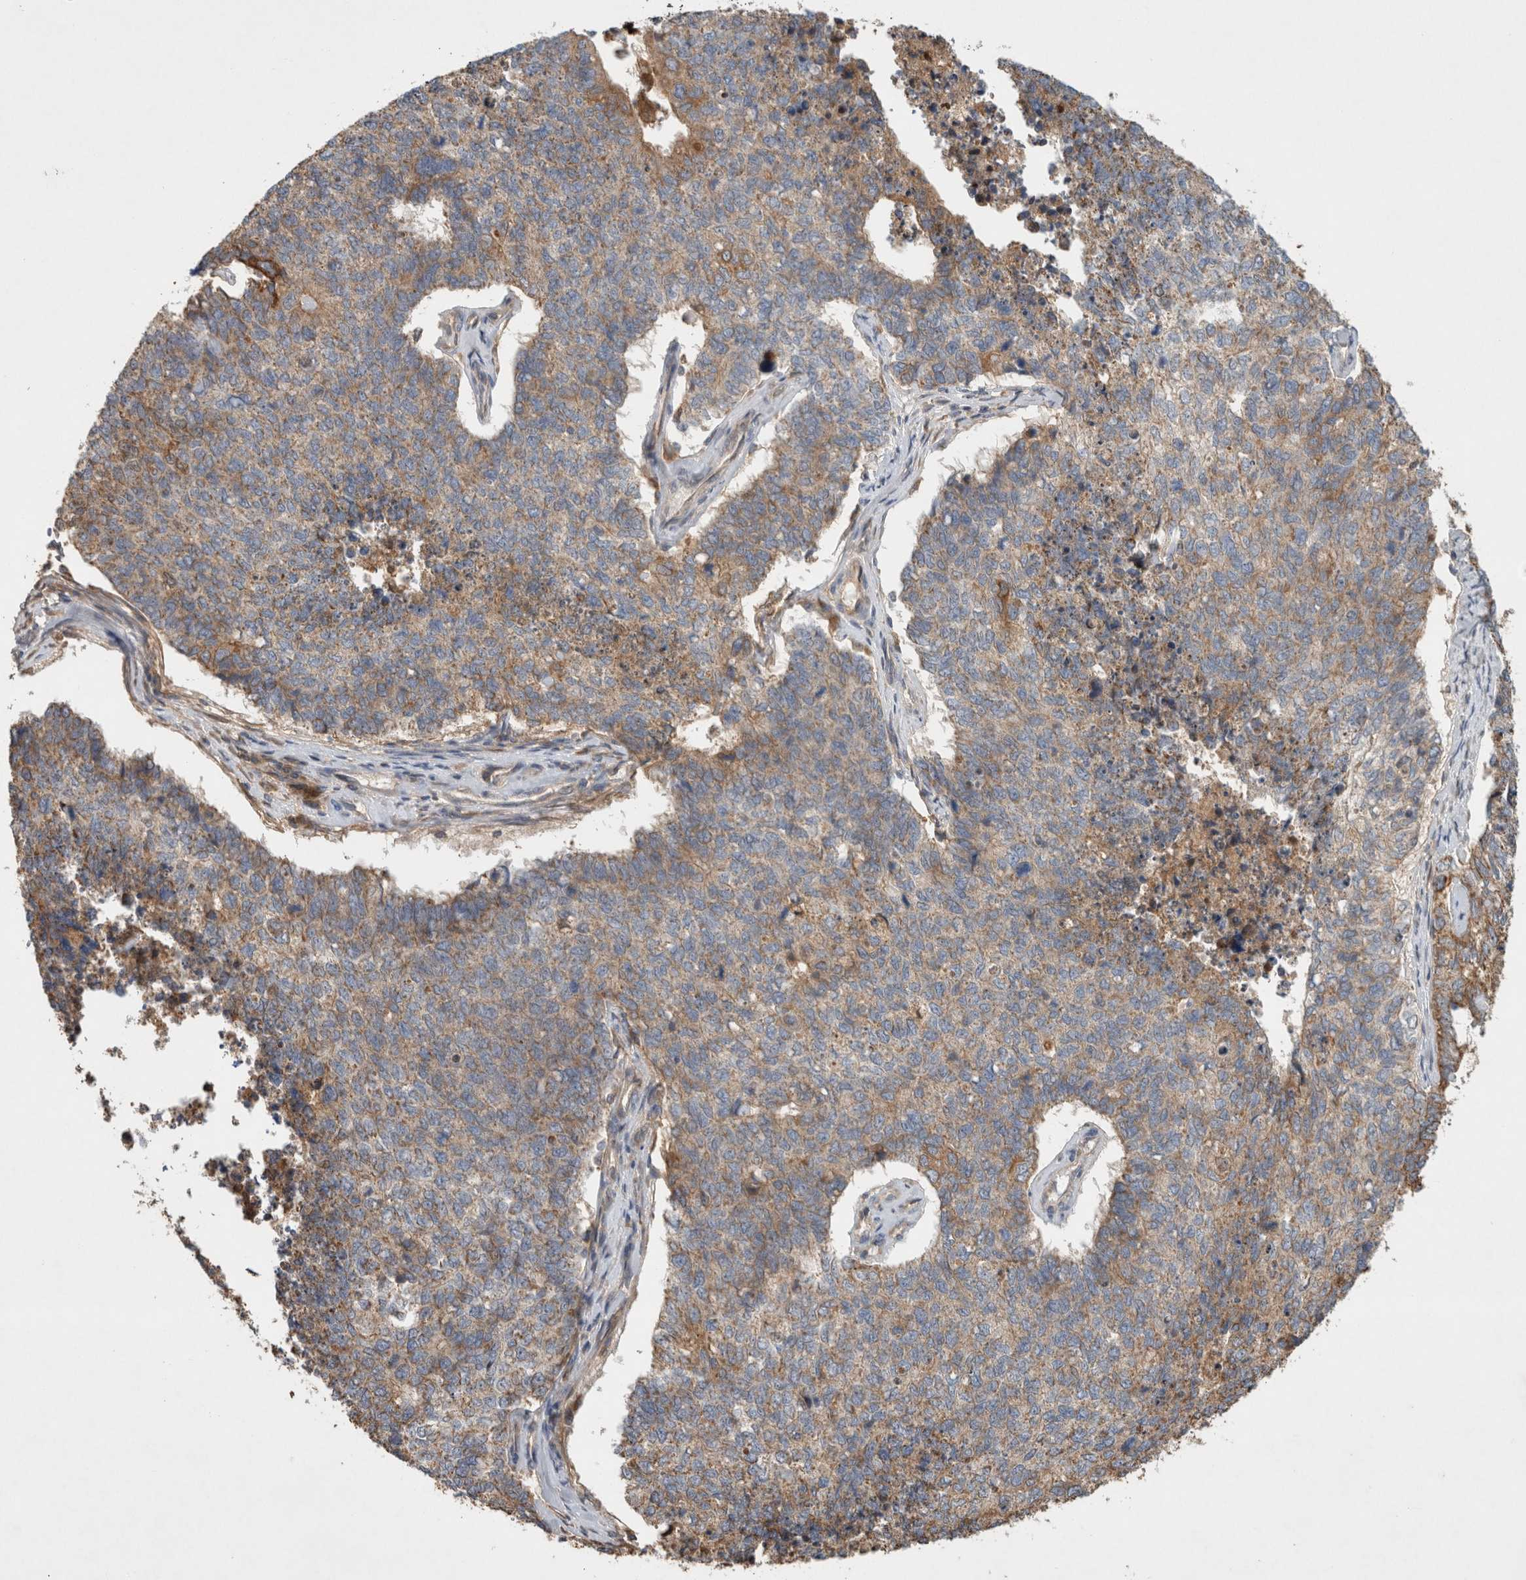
{"staining": {"intensity": "moderate", "quantity": "25%-75%", "location": "cytoplasmic/membranous"}, "tissue": "cervical cancer", "cell_type": "Tumor cells", "image_type": "cancer", "snomed": [{"axis": "morphology", "description": "Squamous cell carcinoma, NOS"}, {"axis": "topography", "description": "Cervix"}], "caption": "Immunohistochemistry (IHC) staining of cervical cancer, which displays medium levels of moderate cytoplasmic/membranous expression in approximately 25%-75% of tumor cells indicating moderate cytoplasmic/membranous protein staining. The staining was performed using DAB (brown) for protein detection and nuclei were counterstained in hematoxylin (blue).", "gene": "SERAC1", "patient": {"sex": "female", "age": 63}}